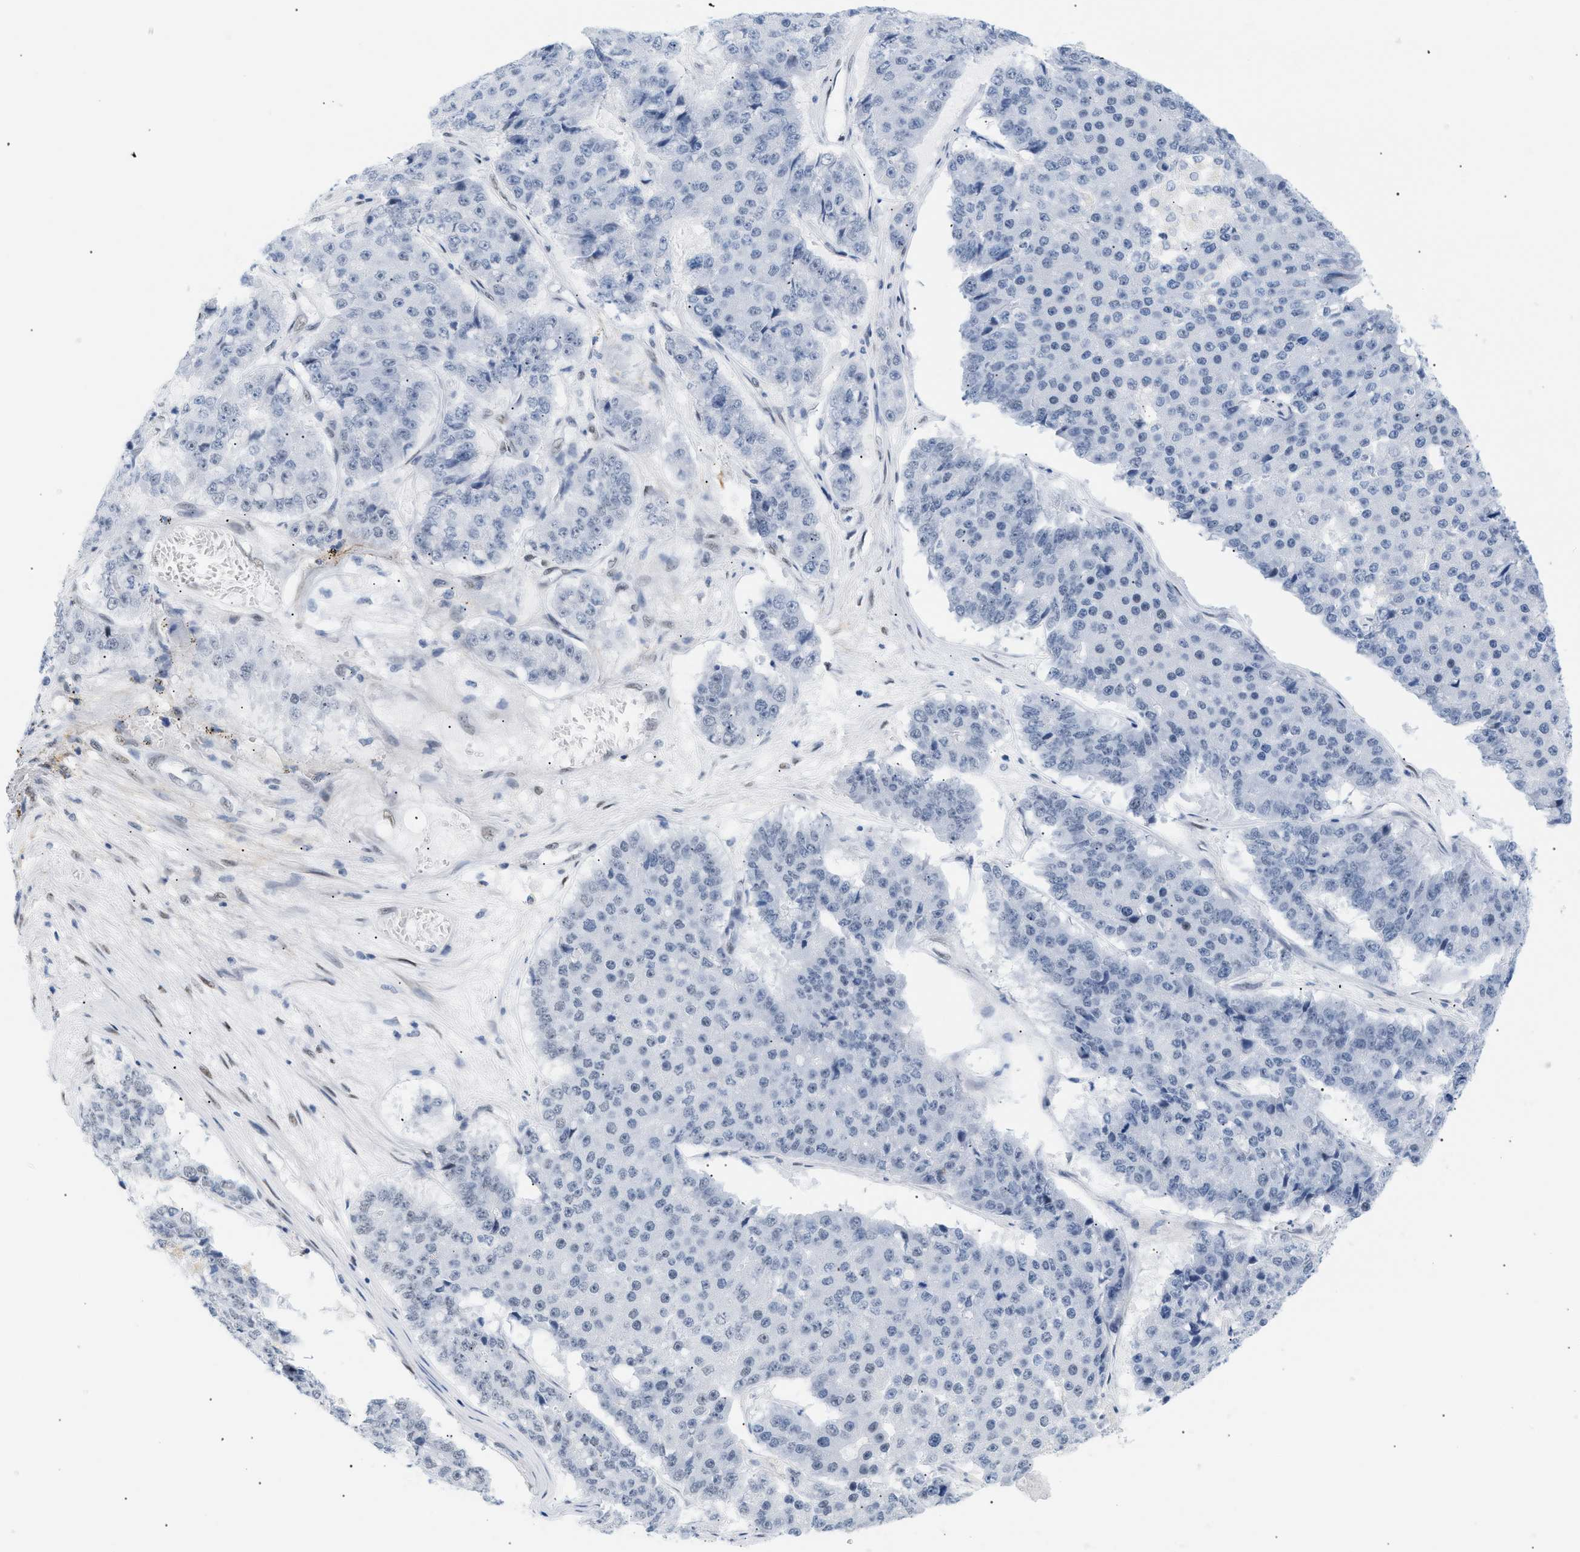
{"staining": {"intensity": "negative", "quantity": "none", "location": "none"}, "tissue": "pancreatic cancer", "cell_type": "Tumor cells", "image_type": "cancer", "snomed": [{"axis": "morphology", "description": "Adenocarcinoma, NOS"}, {"axis": "topography", "description": "Pancreas"}], "caption": "A micrograph of adenocarcinoma (pancreatic) stained for a protein demonstrates no brown staining in tumor cells.", "gene": "ELN", "patient": {"sex": "male", "age": 50}}